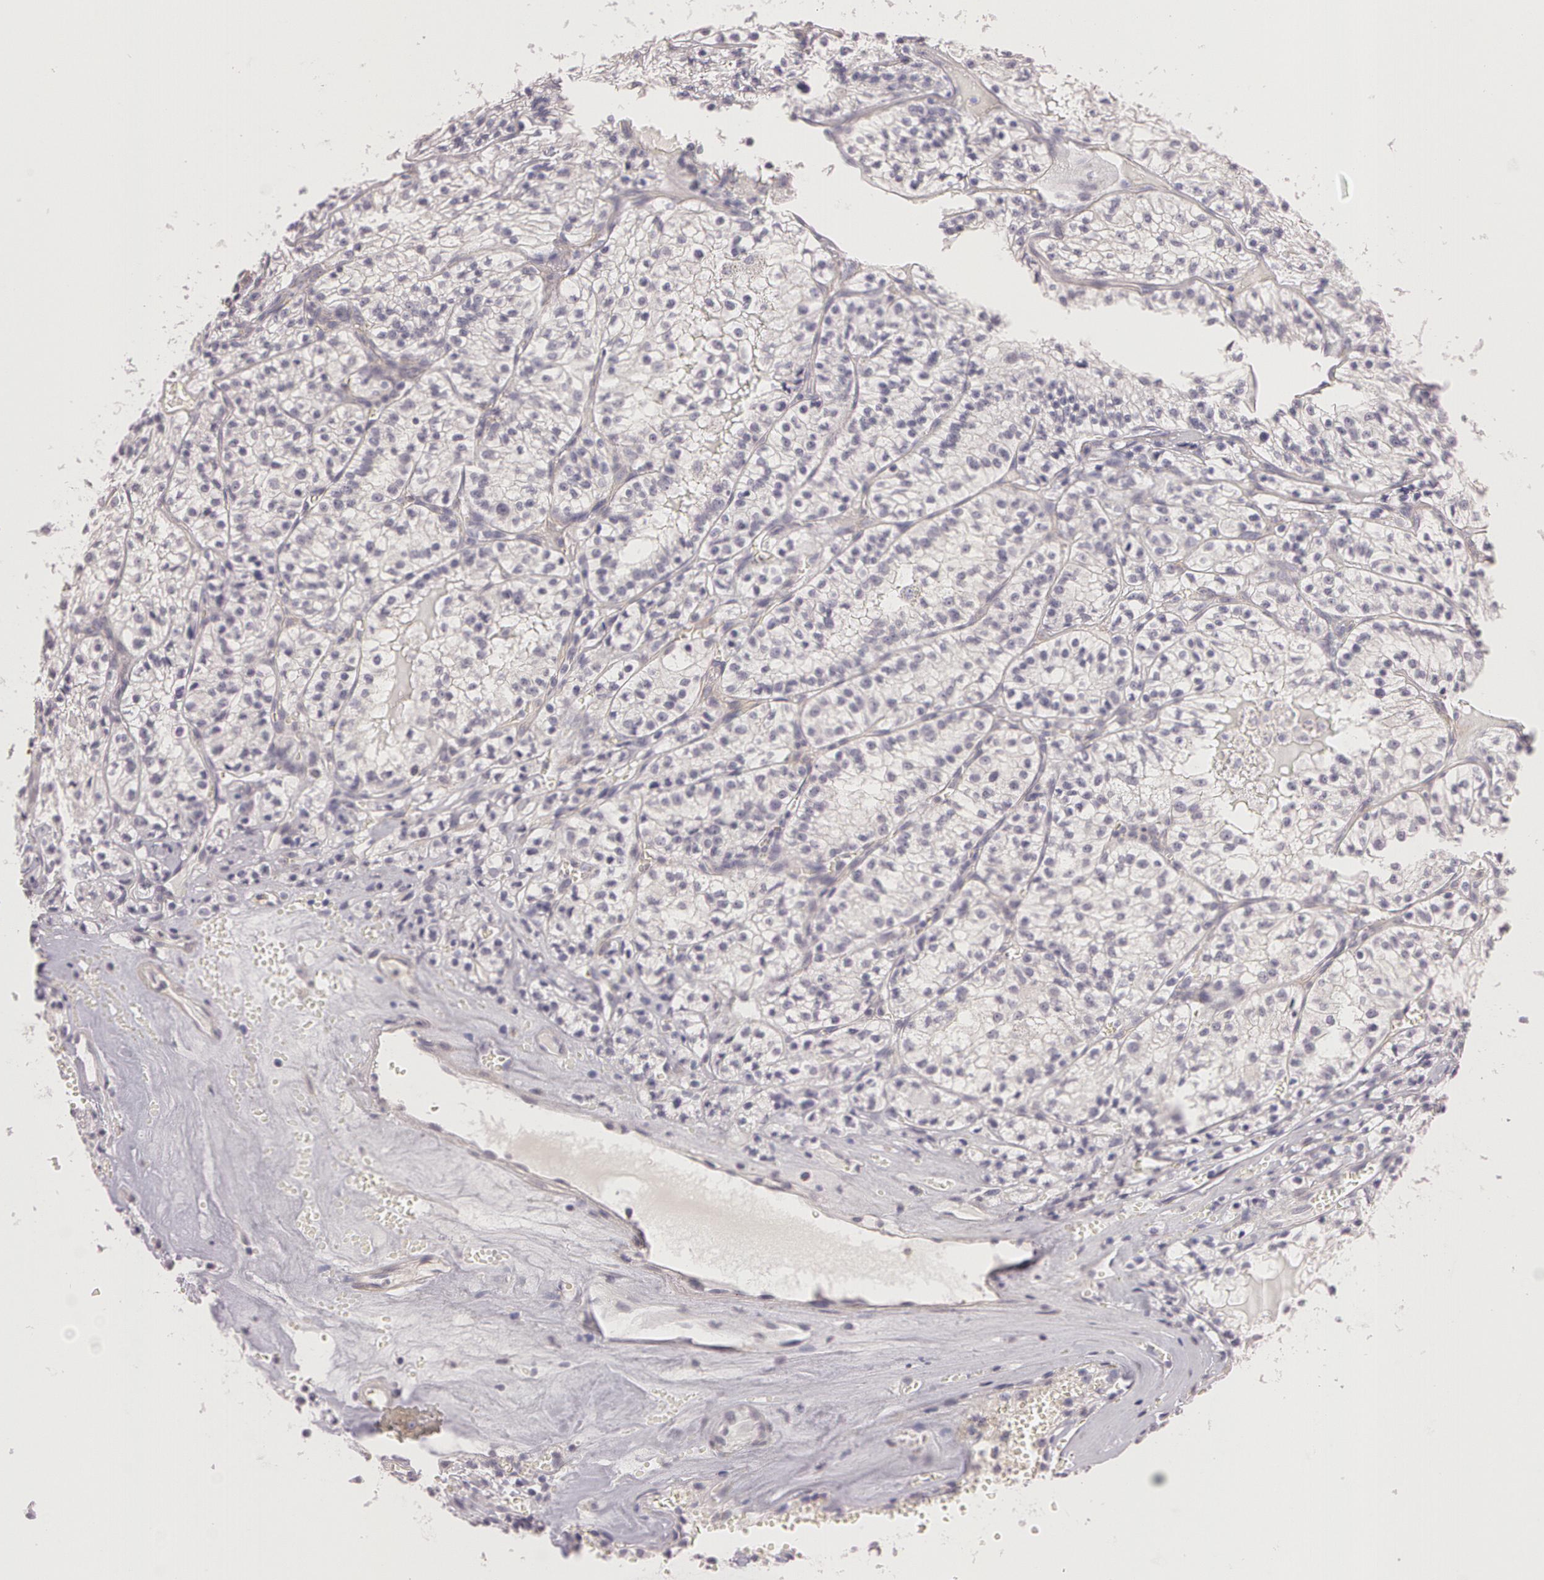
{"staining": {"intensity": "negative", "quantity": "none", "location": "none"}, "tissue": "renal cancer", "cell_type": "Tumor cells", "image_type": "cancer", "snomed": [{"axis": "morphology", "description": "Adenocarcinoma, NOS"}, {"axis": "topography", "description": "Kidney"}], "caption": "A micrograph of human renal cancer (adenocarcinoma) is negative for staining in tumor cells.", "gene": "G2E3", "patient": {"sex": "male", "age": 61}}